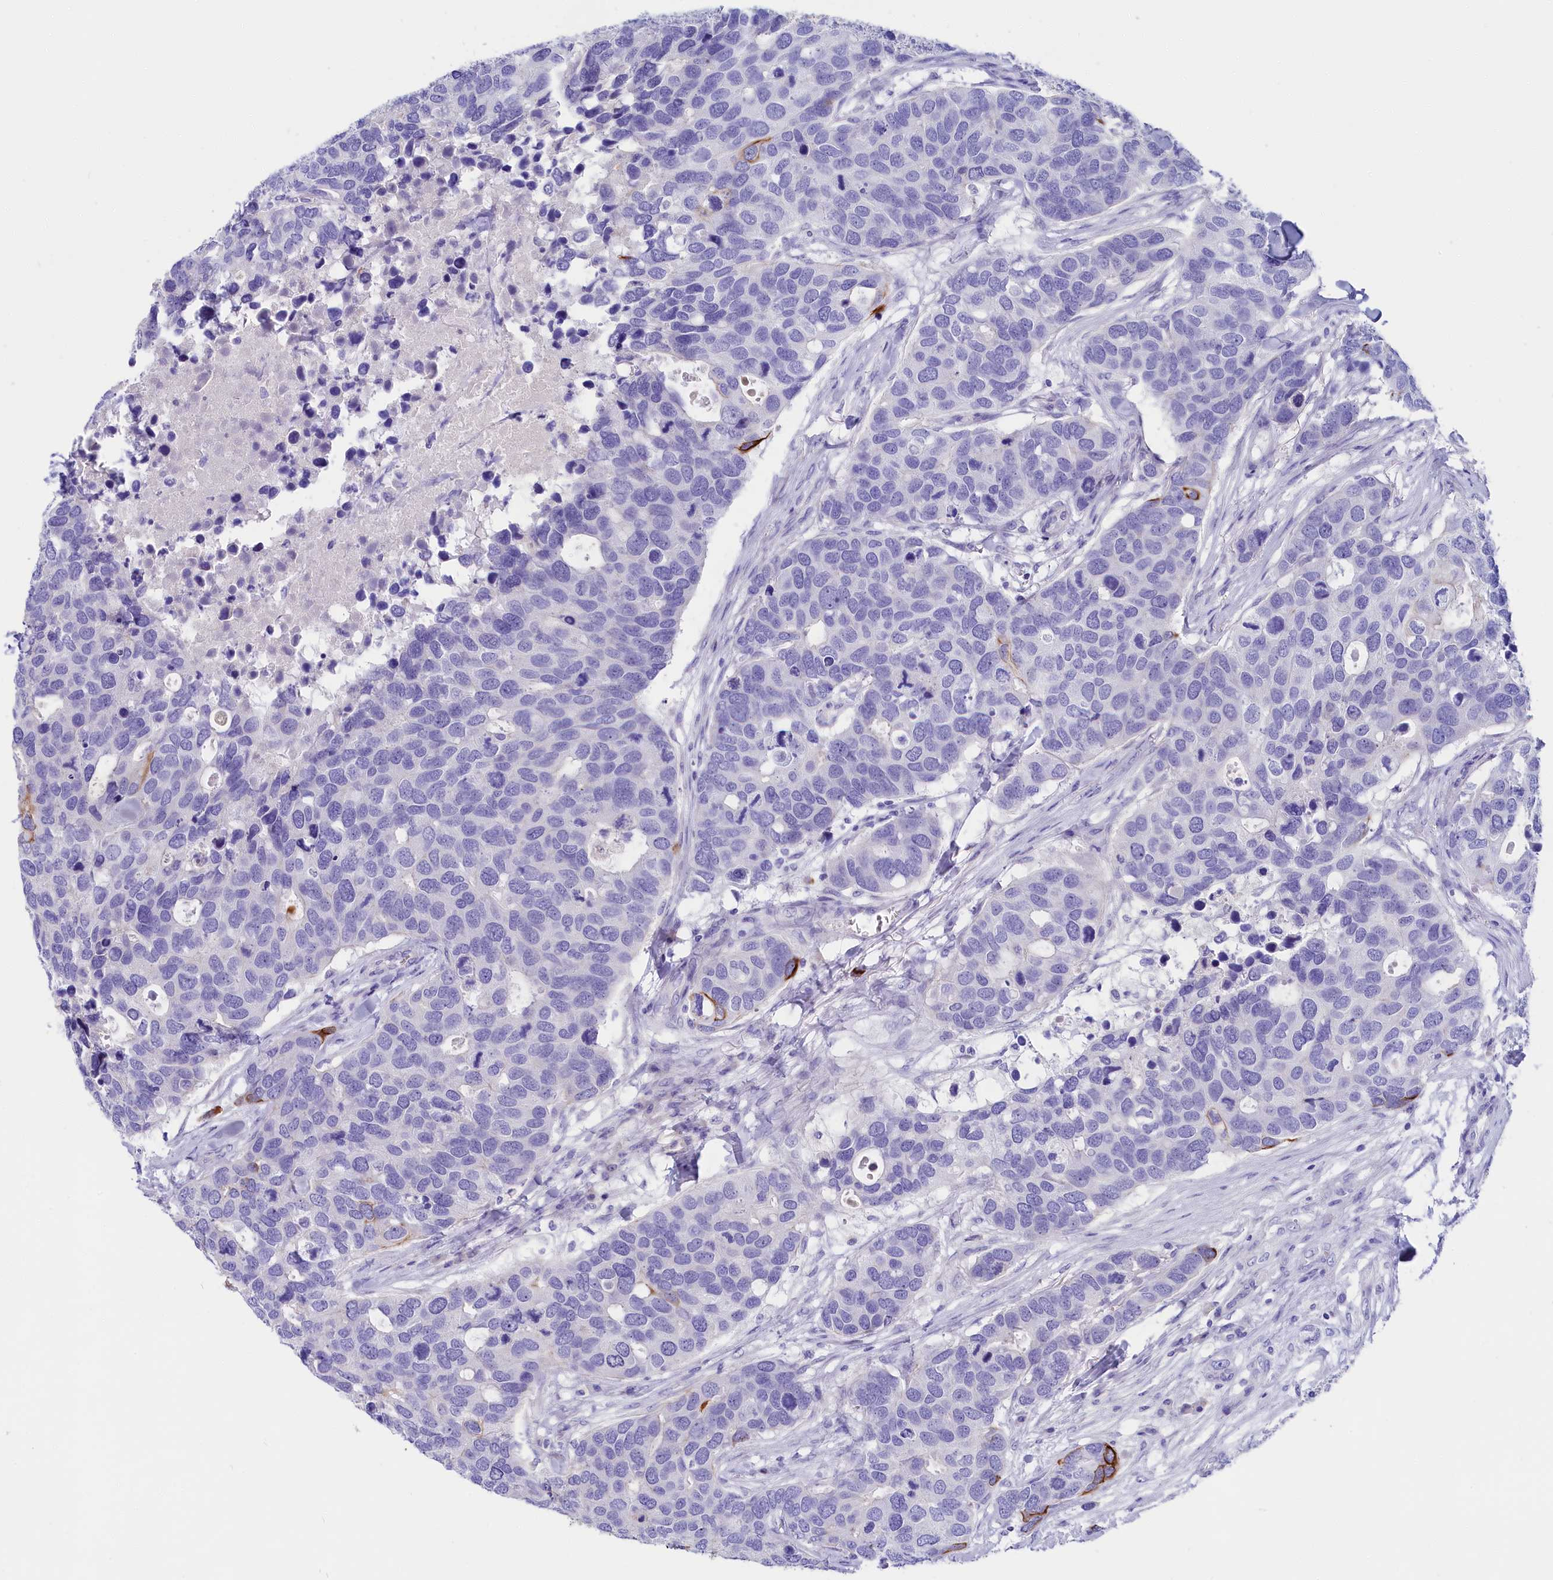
{"staining": {"intensity": "negative", "quantity": "none", "location": "none"}, "tissue": "breast cancer", "cell_type": "Tumor cells", "image_type": "cancer", "snomed": [{"axis": "morphology", "description": "Duct carcinoma"}, {"axis": "topography", "description": "Breast"}], "caption": "A photomicrograph of human breast intraductal carcinoma is negative for staining in tumor cells.", "gene": "SULT2A1", "patient": {"sex": "female", "age": 83}}